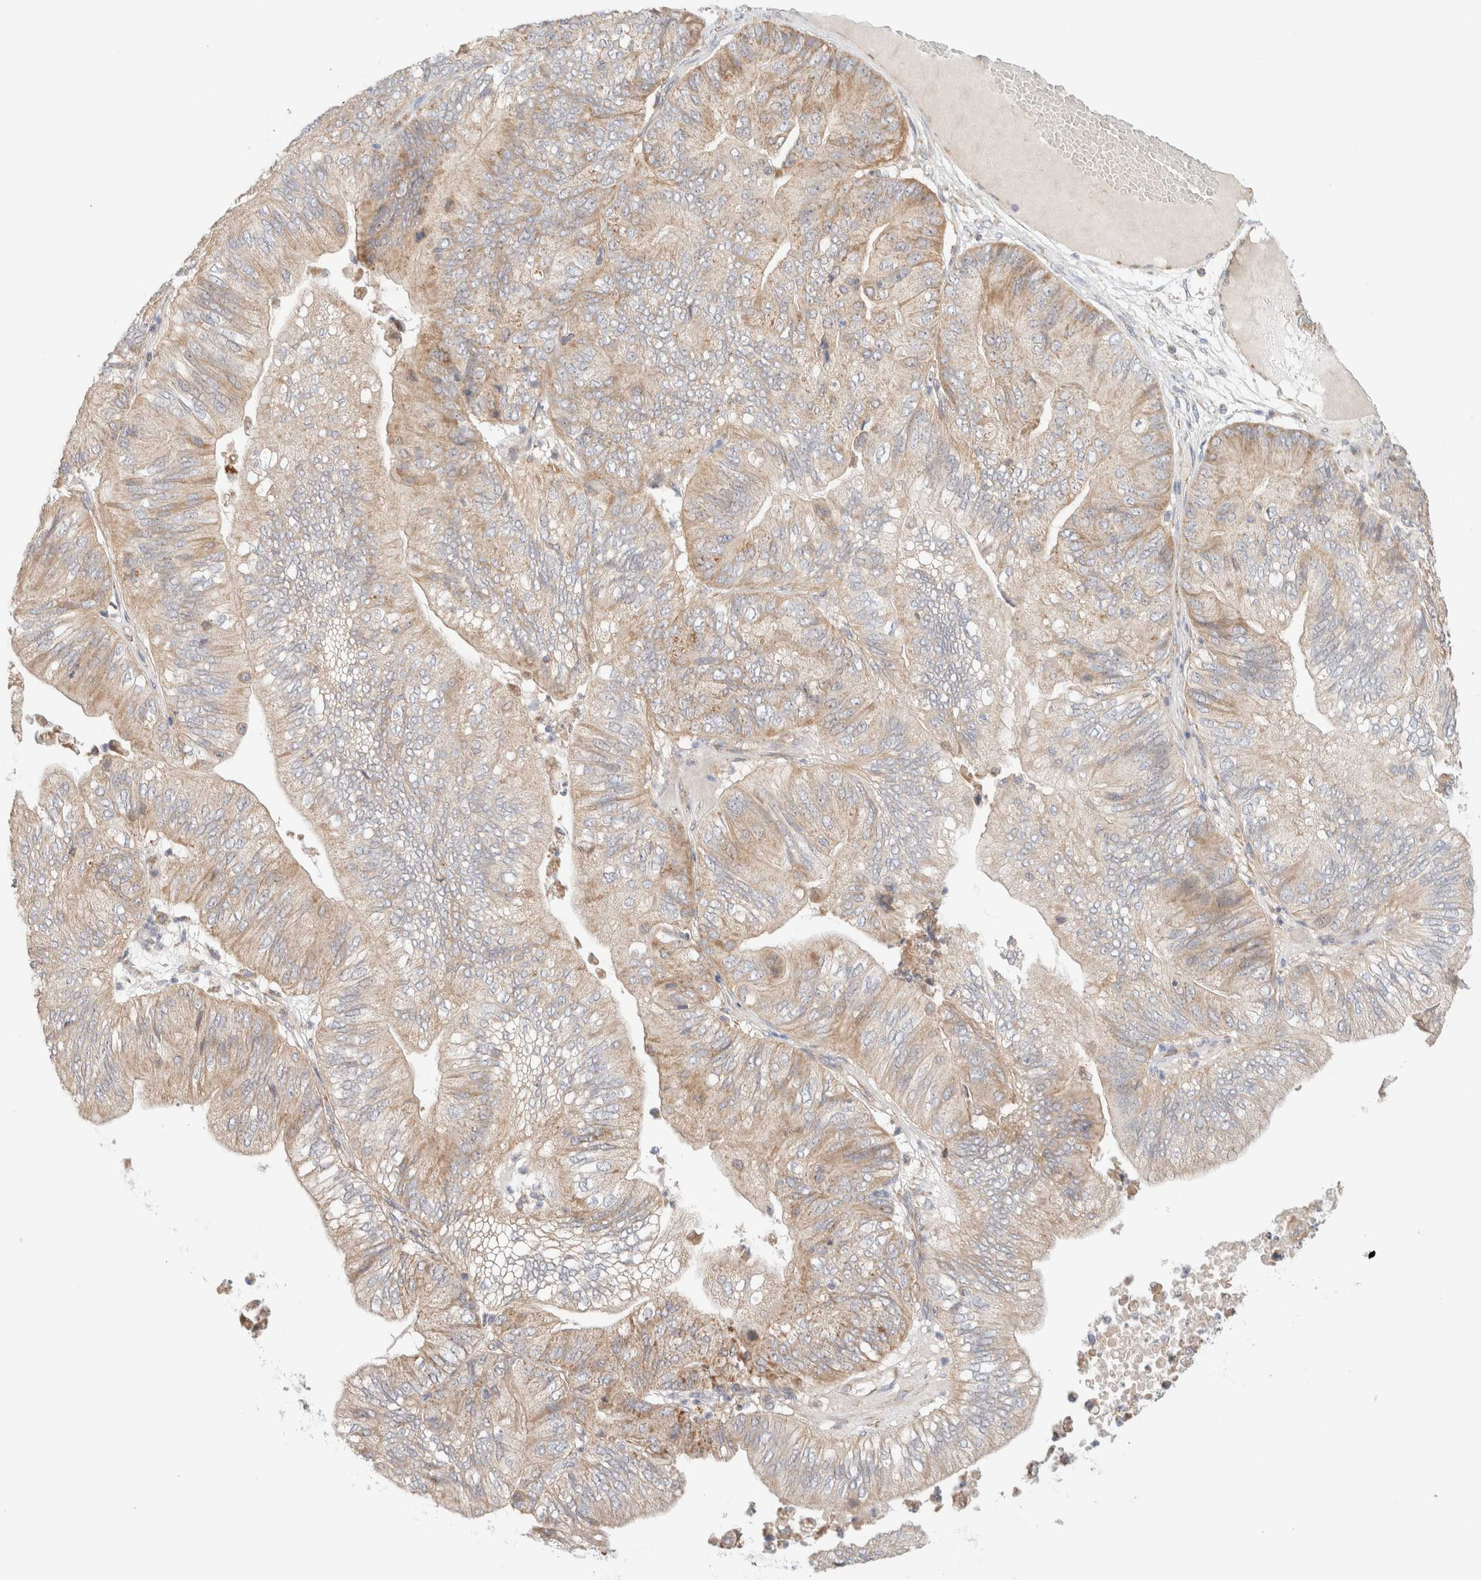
{"staining": {"intensity": "moderate", "quantity": ">75%", "location": "cytoplasmic/membranous"}, "tissue": "ovarian cancer", "cell_type": "Tumor cells", "image_type": "cancer", "snomed": [{"axis": "morphology", "description": "Cystadenocarcinoma, mucinous, NOS"}, {"axis": "topography", "description": "Ovary"}], "caption": "Ovarian mucinous cystadenocarcinoma stained with immunohistochemistry displays moderate cytoplasmic/membranous staining in about >75% of tumor cells.", "gene": "MRM3", "patient": {"sex": "female", "age": 61}}